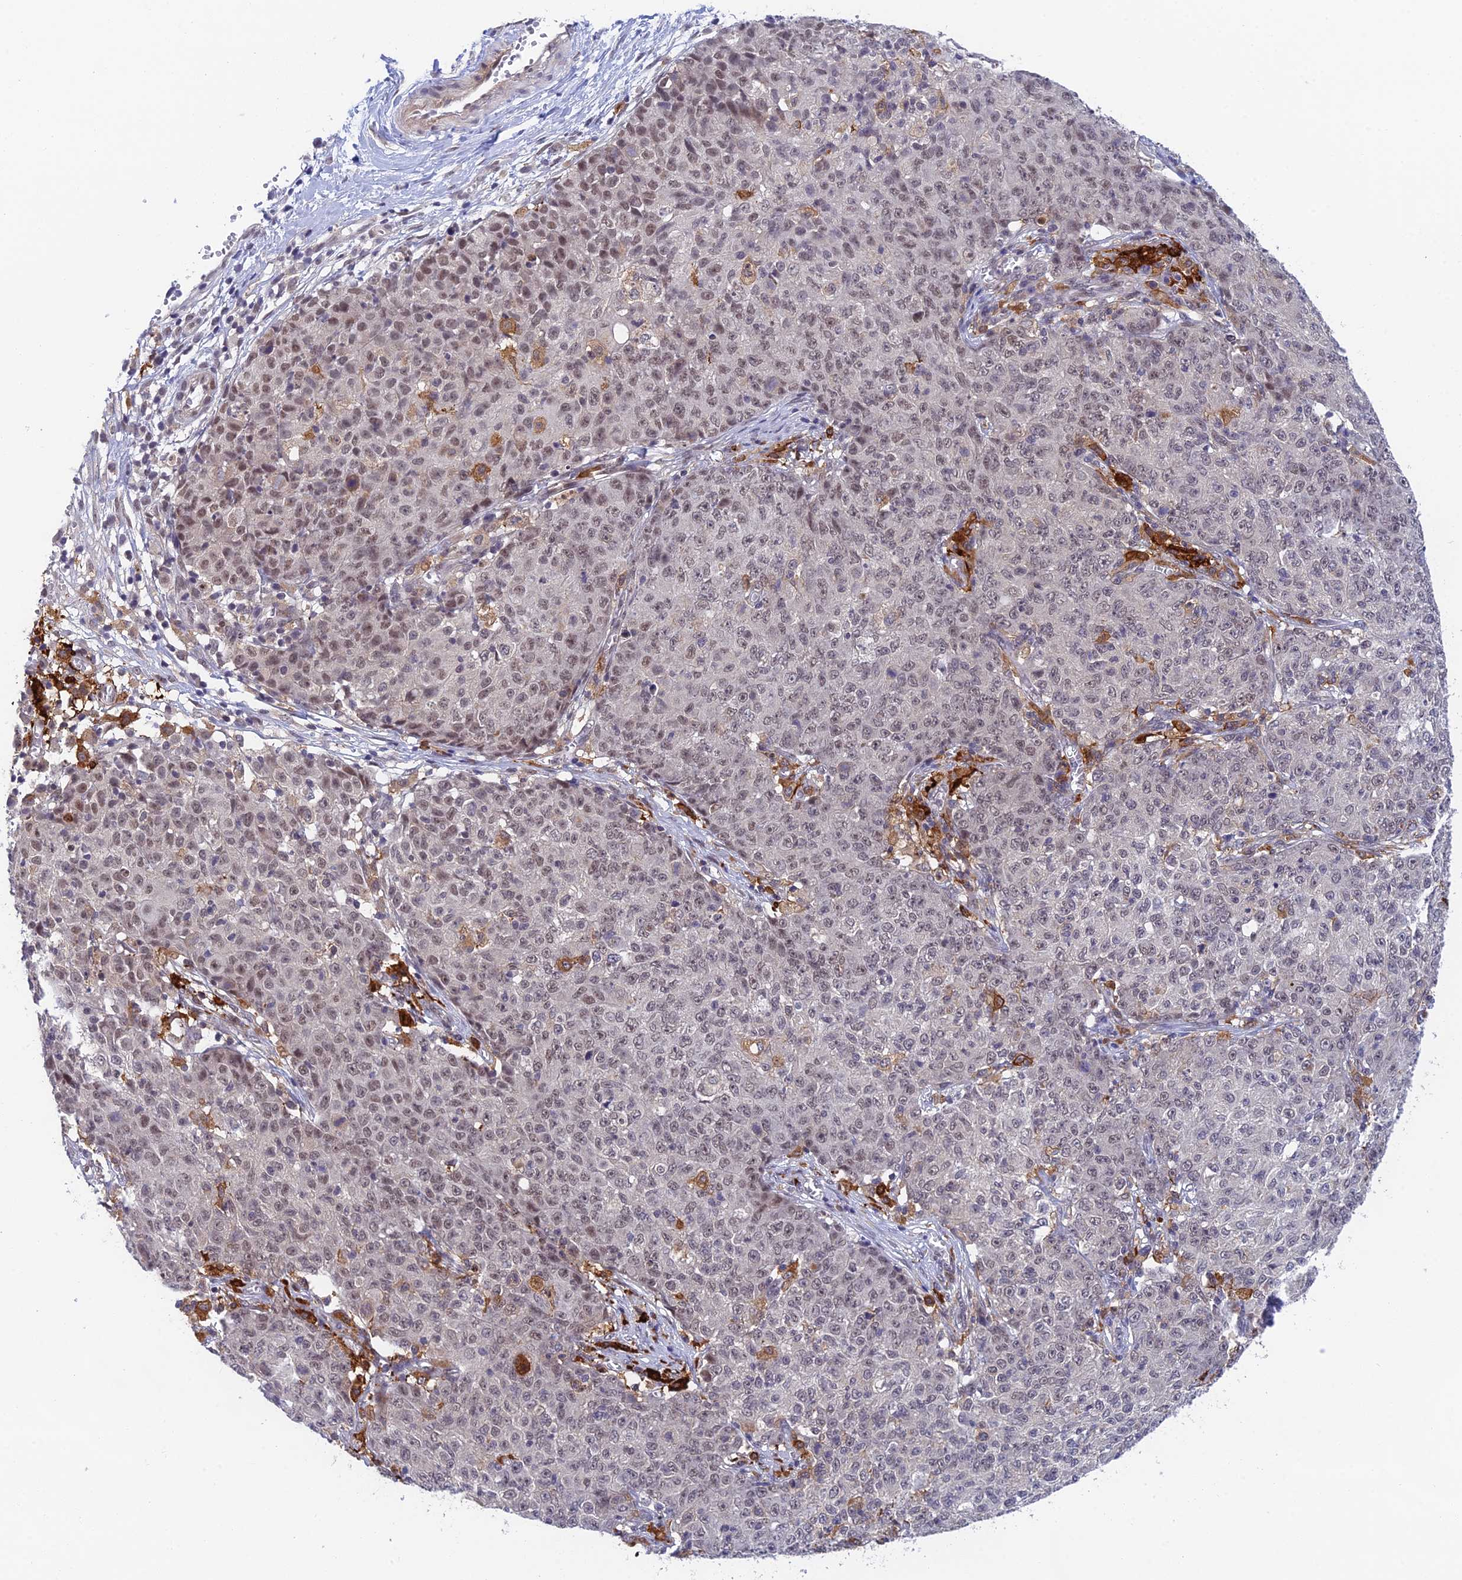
{"staining": {"intensity": "moderate", "quantity": "<25%", "location": "nuclear"}, "tissue": "ovarian cancer", "cell_type": "Tumor cells", "image_type": "cancer", "snomed": [{"axis": "morphology", "description": "Carcinoma, endometroid"}, {"axis": "topography", "description": "Ovary"}], "caption": "Ovarian cancer (endometroid carcinoma) stained with a brown dye exhibits moderate nuclear positive staining in about <25% of tumor cells.", "gene": "NSMCE1", "patient": {"sex": "female", "age": 42}}